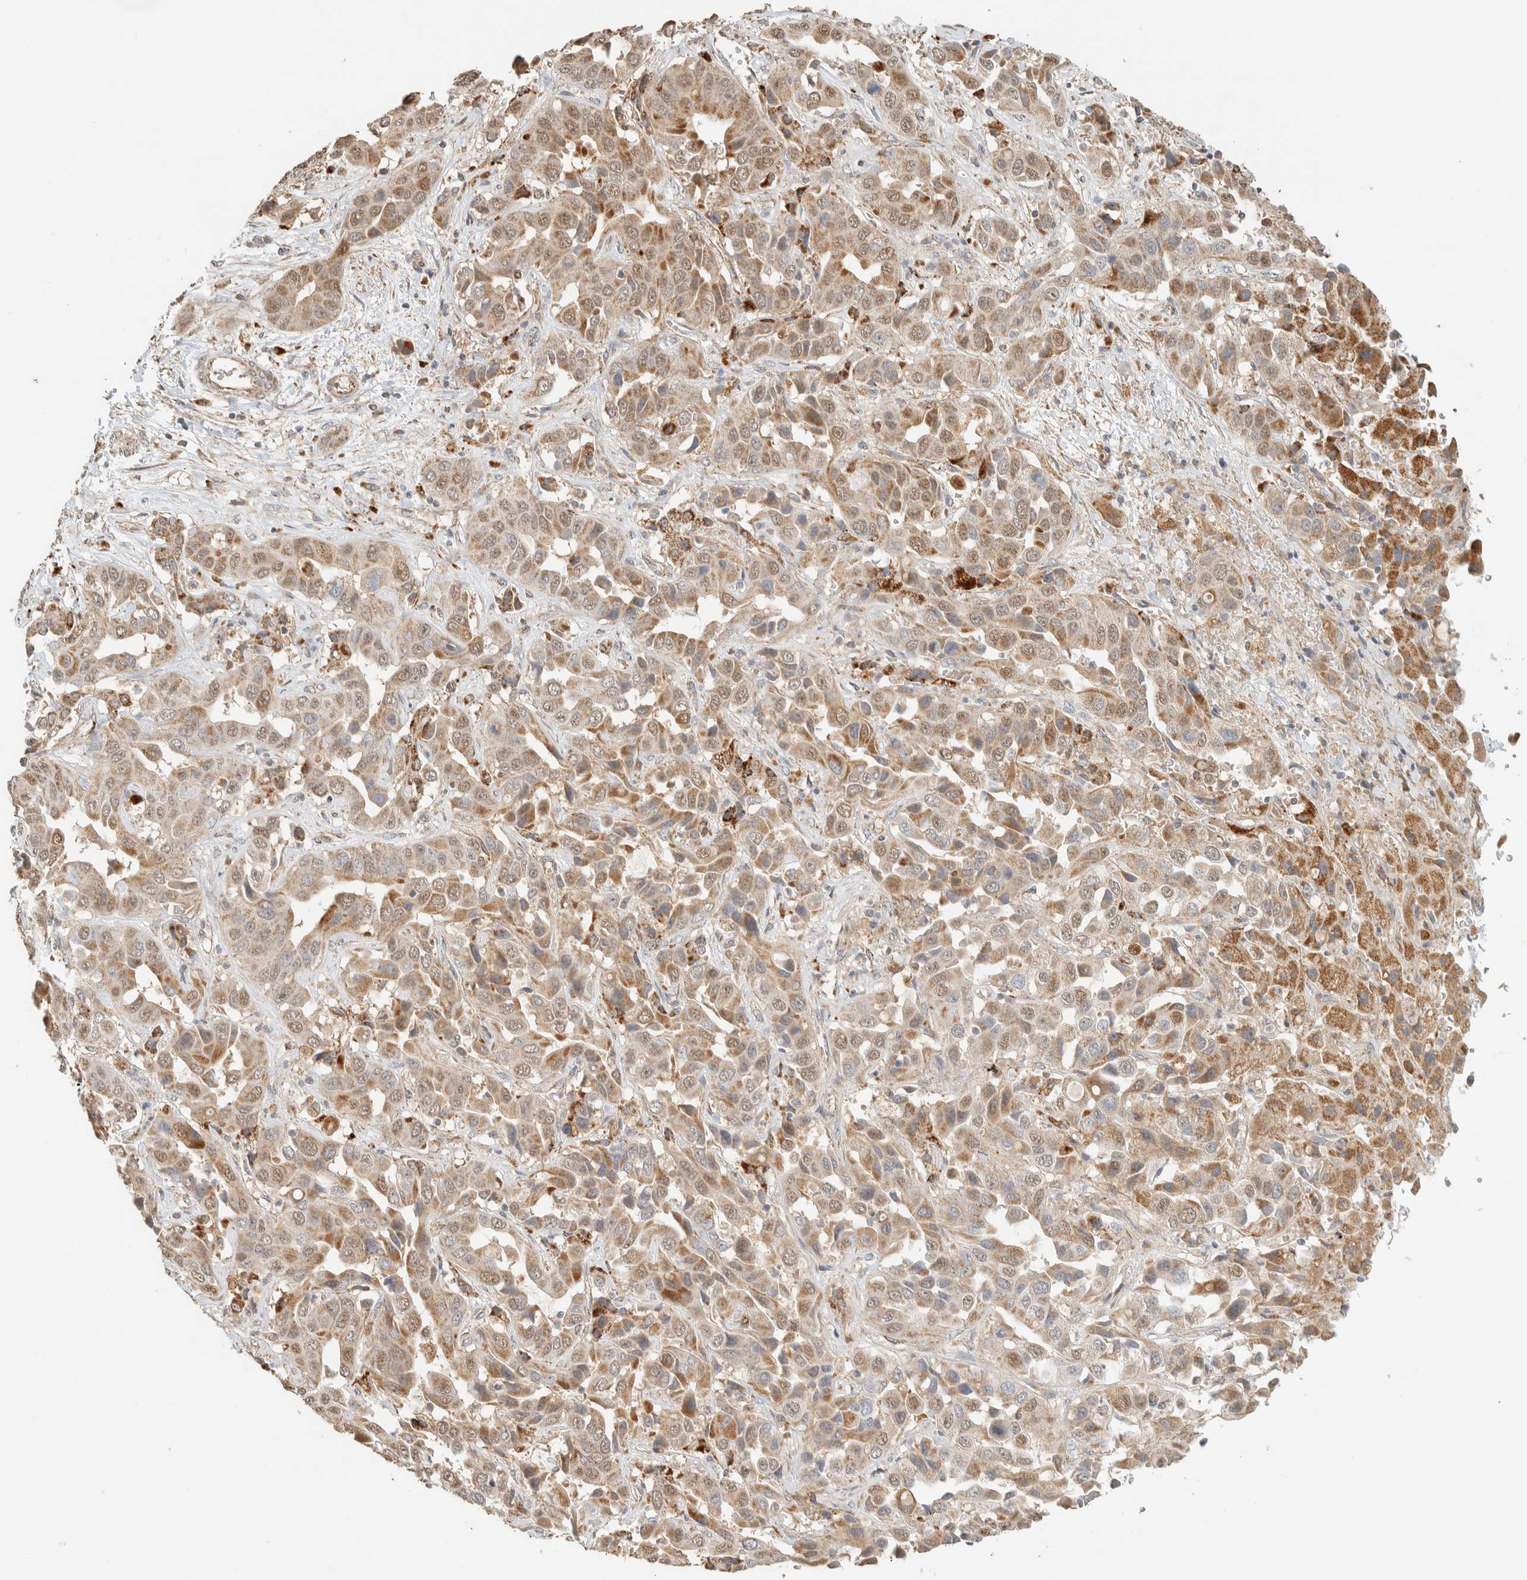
{"staining": {"intensity": "weak", "quantity": ">75%", "location": "cytoplasmic/membranous,nuclear"}, "tissue": "liver cancer", "cell_type": "Tumor cells", "image_type": "cancer", "snomed": [{"axis": "morphology", "description": "Cholangiocarcinoma"}, {"axis": "topography", "description": "Liver"}], "caption": "Liver cancer stained with a brown dye displays weak cytoplasmic/membranous and nuclear positive expression in approximately >75% of tumor cells.", "gene": "PDE7B", "patient": {"sex": "female", "age": 52}}